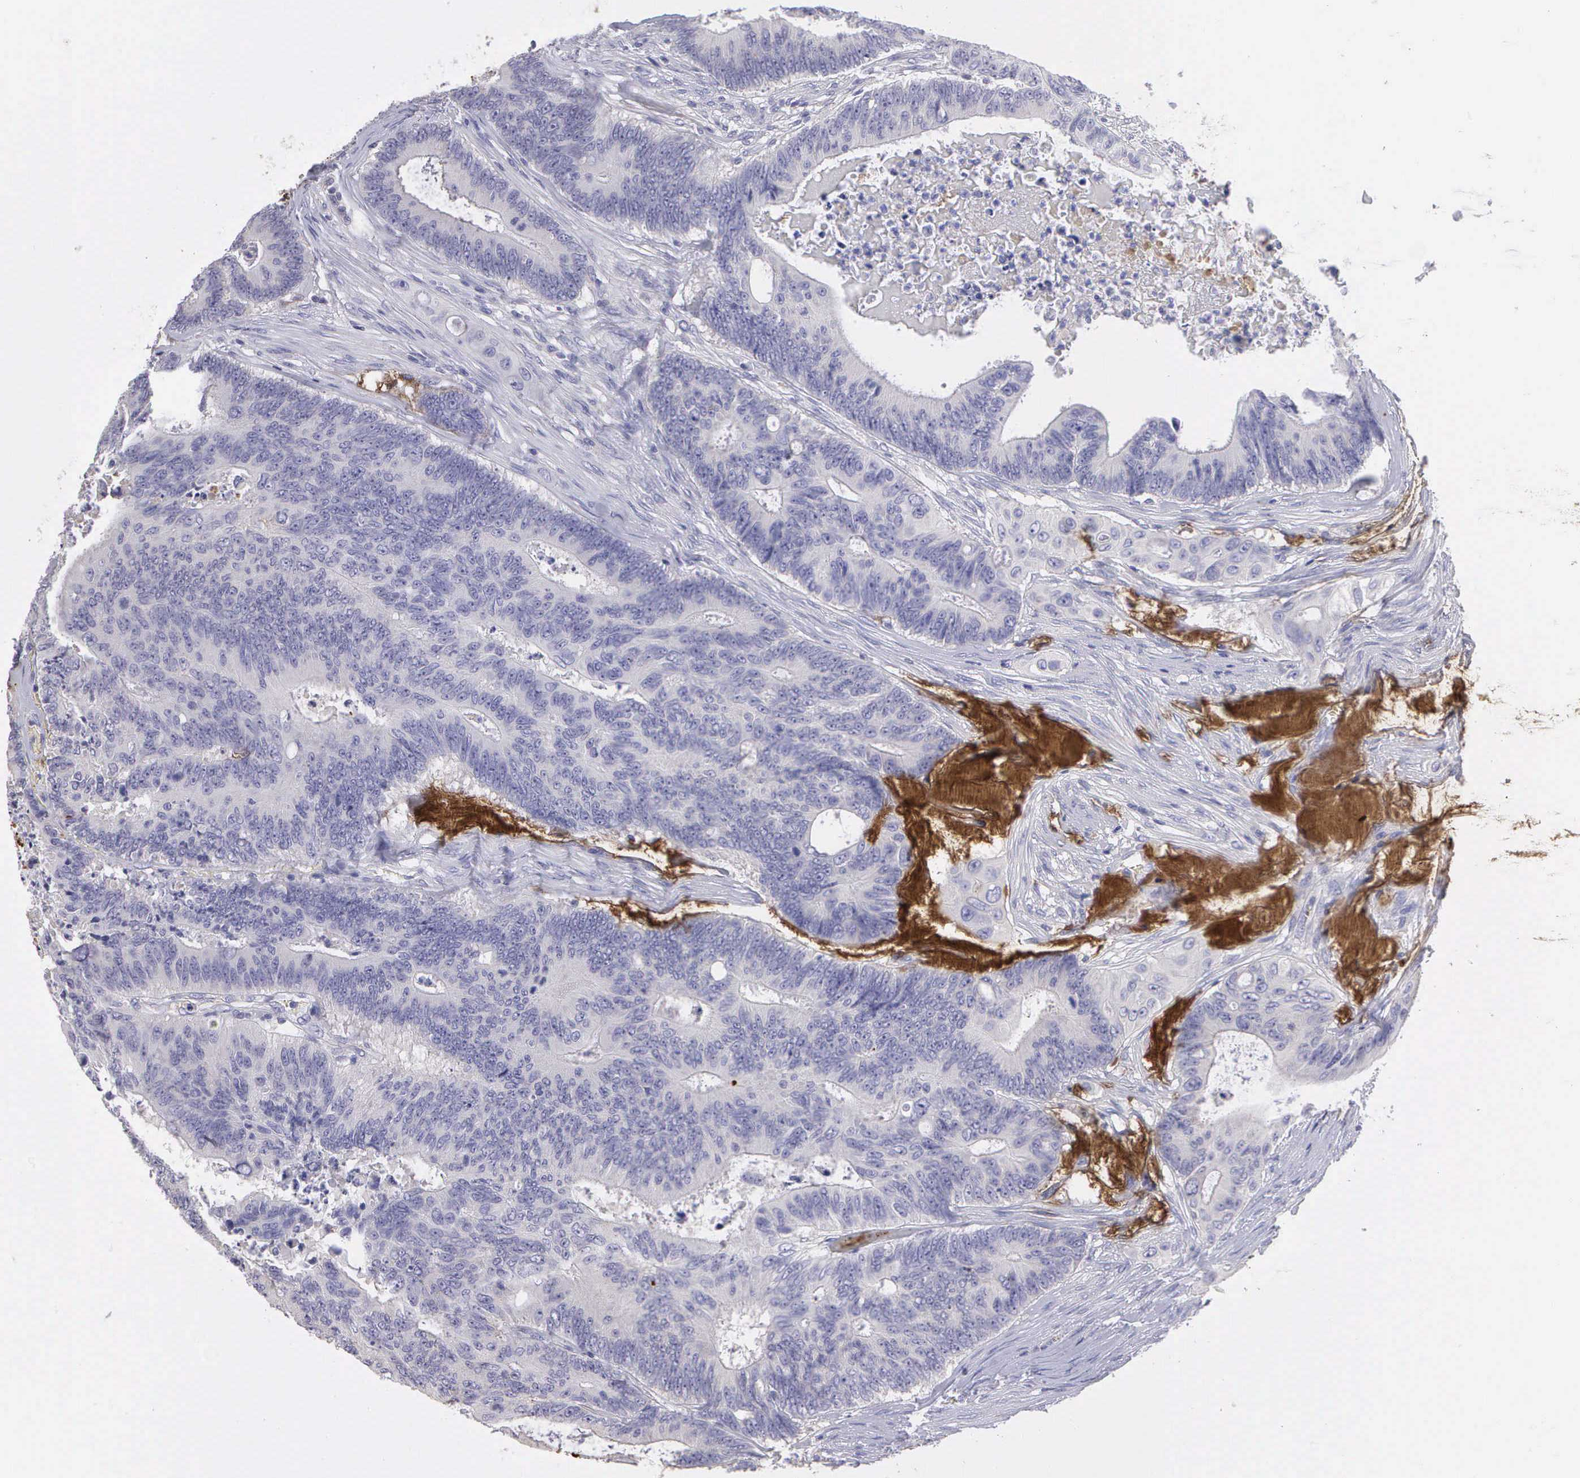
{"staining": {"intensity": "negative", "quantity": "none", "location": "none"}, "tissue": "colorectal cancer", "cell_type": "Tumor cells", "image_type": "cancer", "snomed": [{"axis": "morphology", "description": "Adenocarcinoma, NOS"}, {"axis": "topography", "description": "Colon"}], "caption": "The immunohistochemistry micrograph has no significant staining in tumor cells of colorectal adenocarcinoma tissue.", "gene": "CLU", "patient": {"sex": "male", "age": 65}}